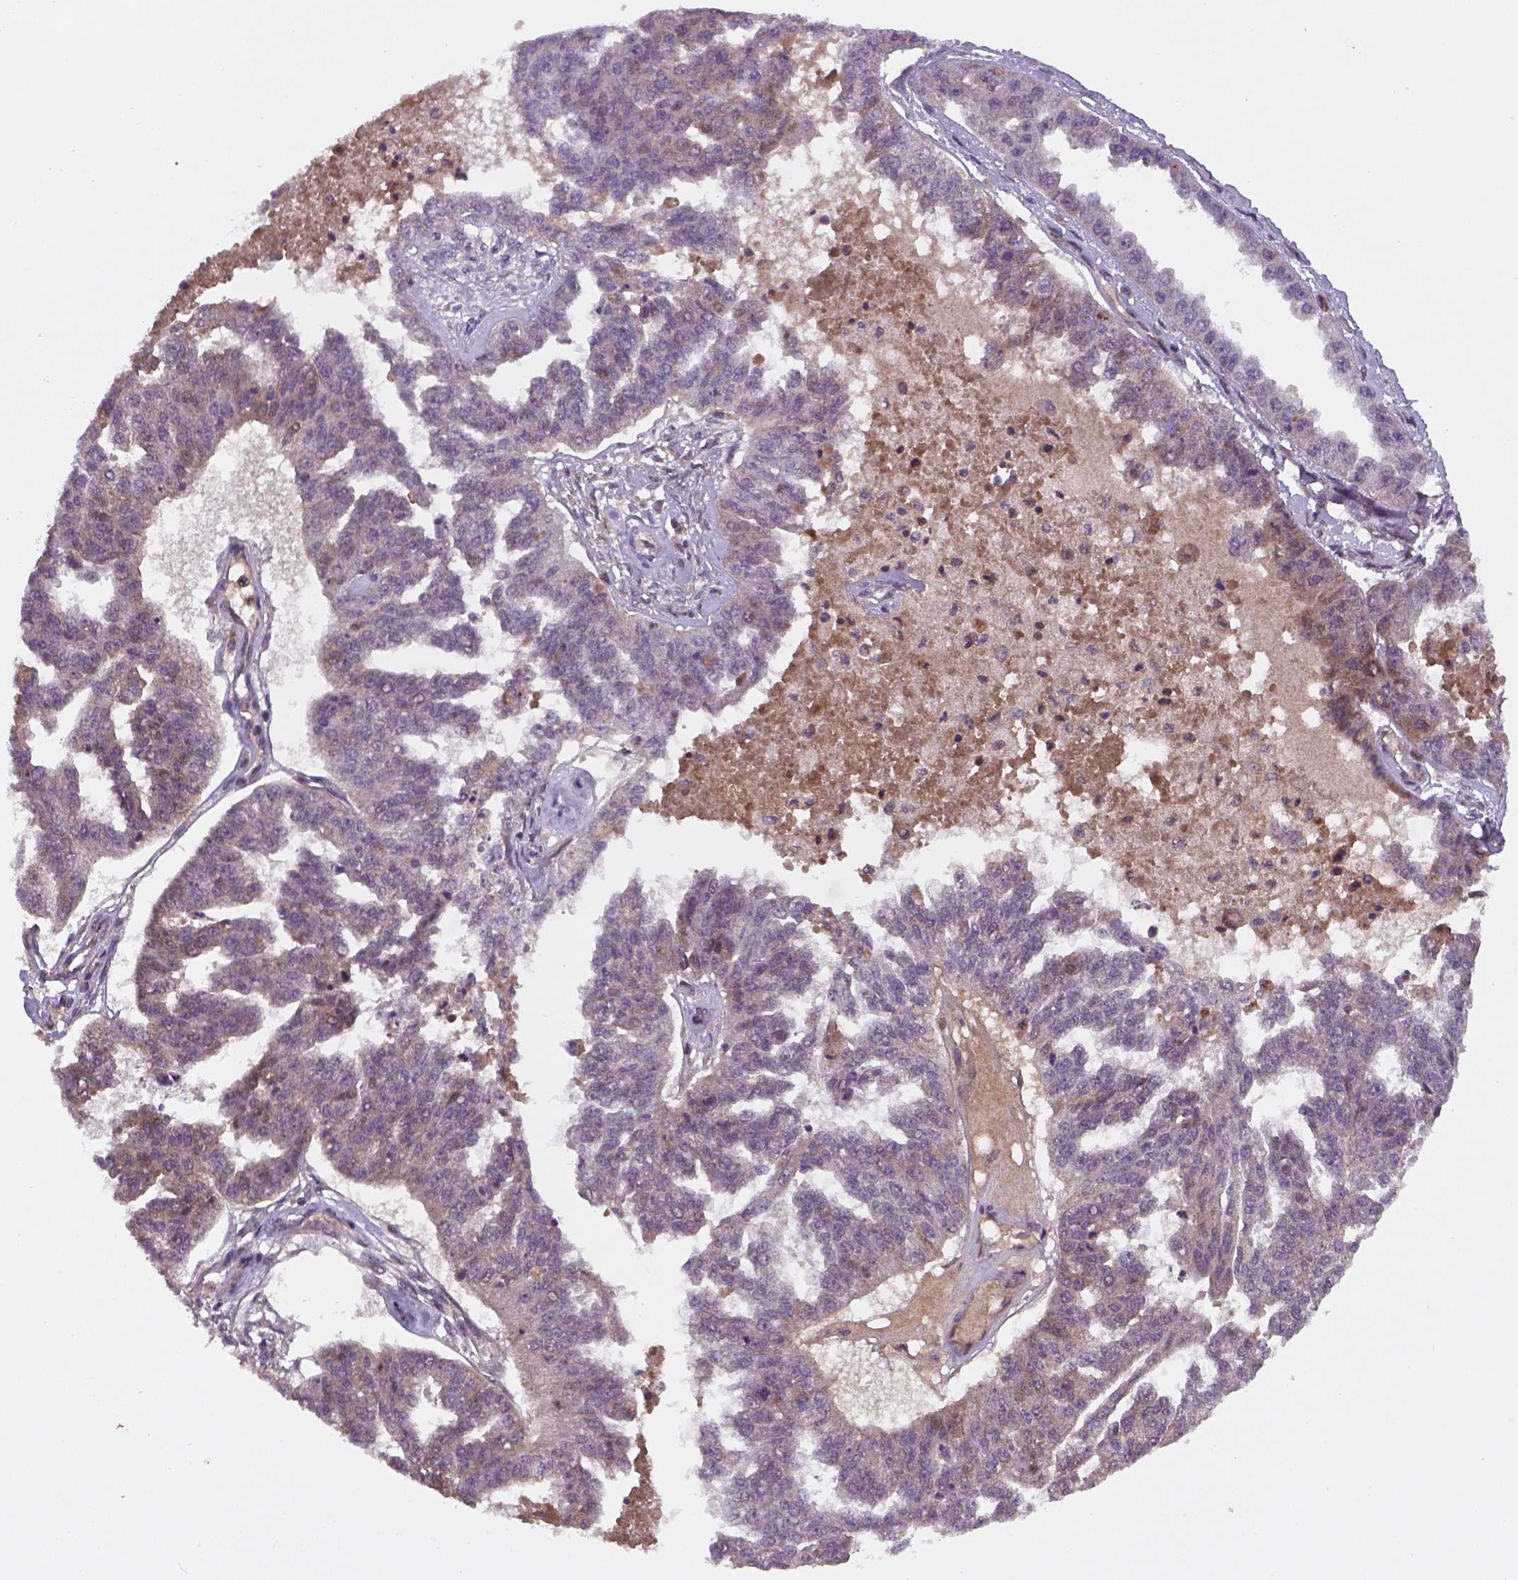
{"staining": {"intensity": "negative", "quantity": "none", "location": "none"}, "tissue": "ovarian cancer", "cell_type": "Tumor cells", "image_type": "cancer", "snomed": [{"axis": "morphology", "description": "Cystadenocarcinoma, serous, NOS"}, {"axis": "topography", "description": "Ovary"}], "caption": "There is no significant expression in tumor cells of ovarian serous cystadenocarcinoma.", "gene": "NIPAL2", "patient": {"sex": "female", "age": 58}}